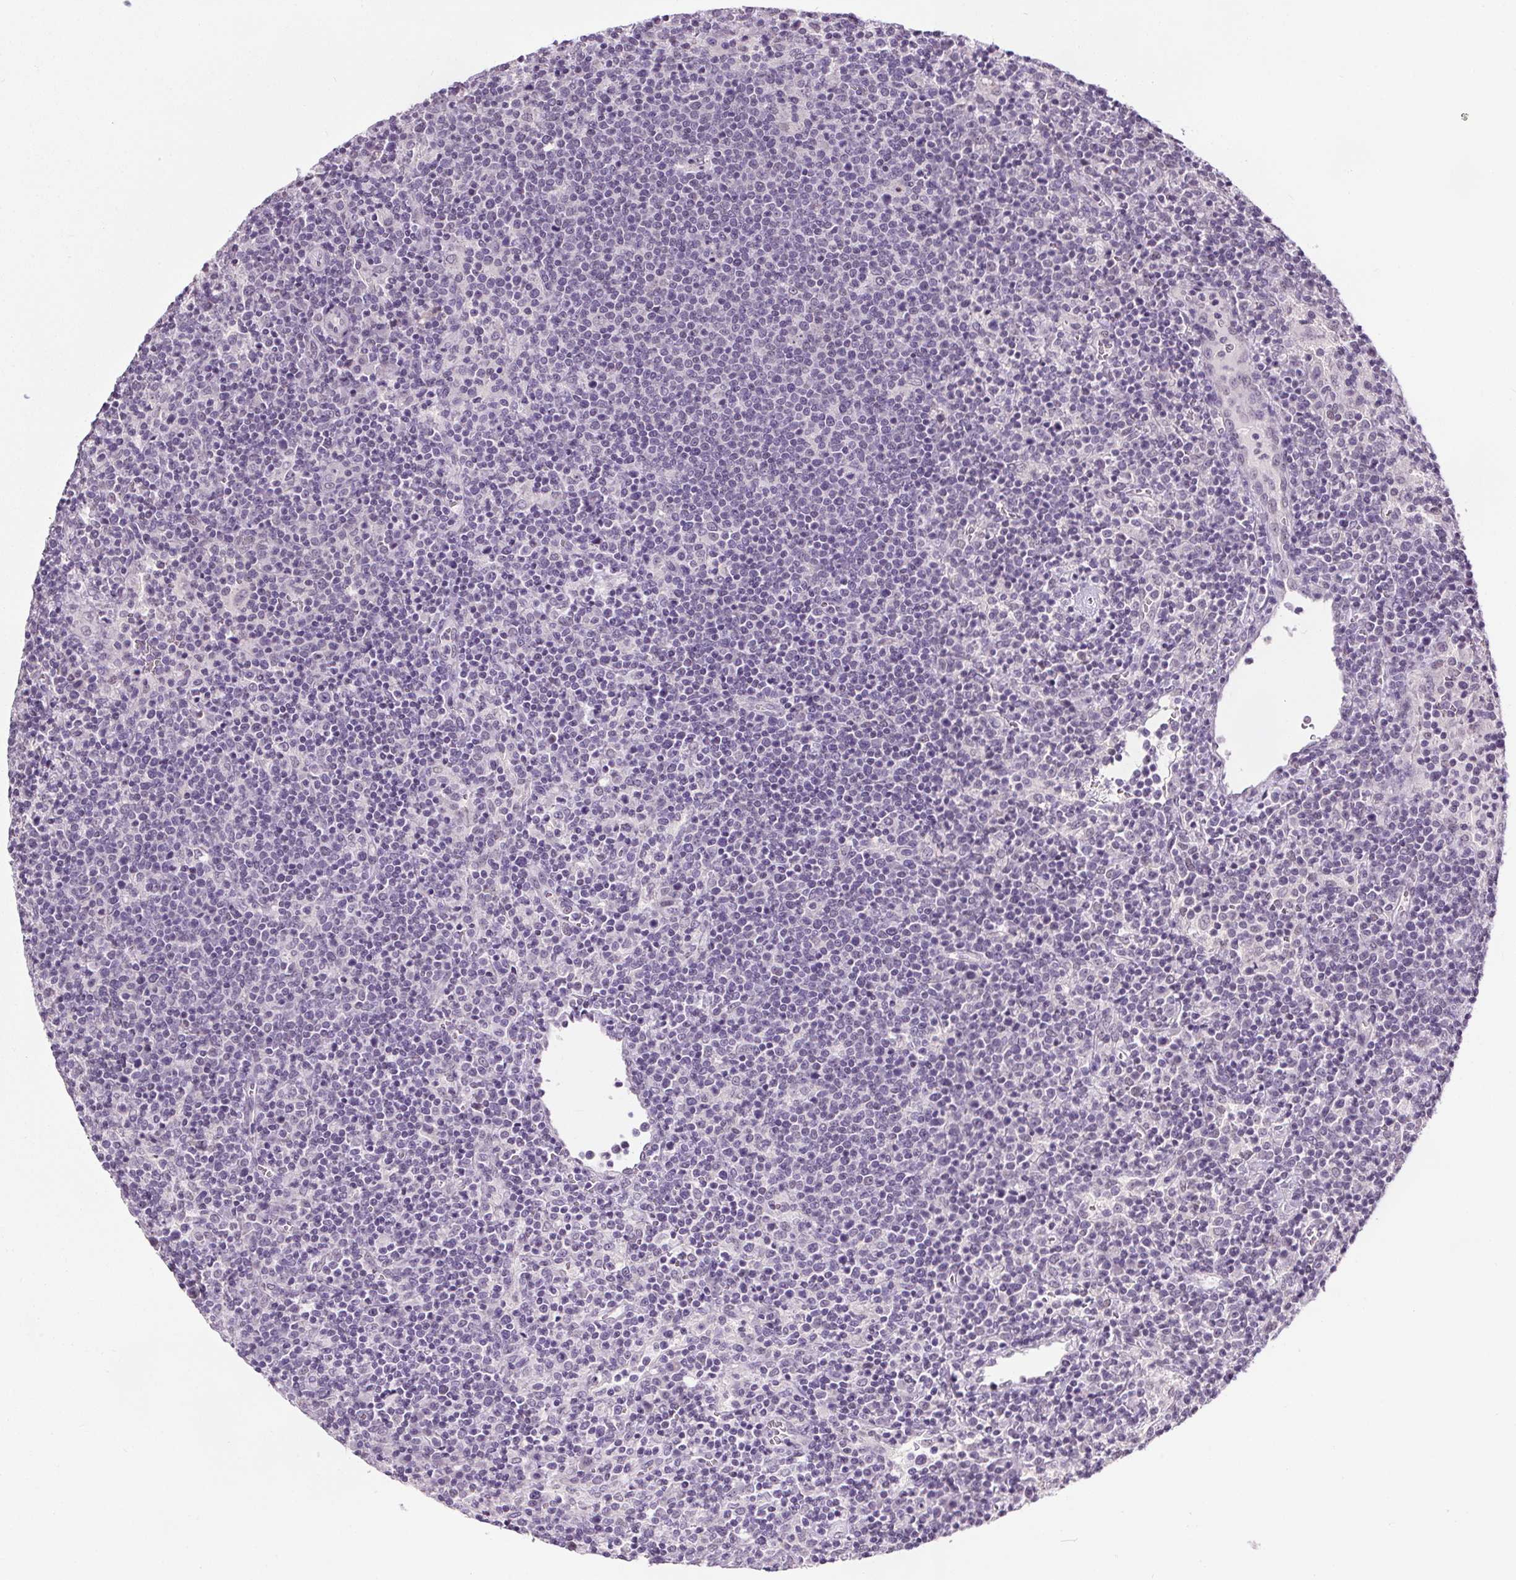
{"staining": {"intensity": "negative", "quantity": "none", "location": "none"}, "tissue": "lymphoma", "cell_type": "Tumor cells", "image_type": "cancer", "snomed": [{"axis": "morphology", "description": "Malignant lymphoma, non-Hodgkin's type, High grade"}, {"axis": "topography", "description": "Lymph node"}], "caption": "Immunohistochemistry of lymphoma shows no positivity in tumor cells.", "gene": "SLC2A9", "patient": {"sex": "male", "age": 61}}